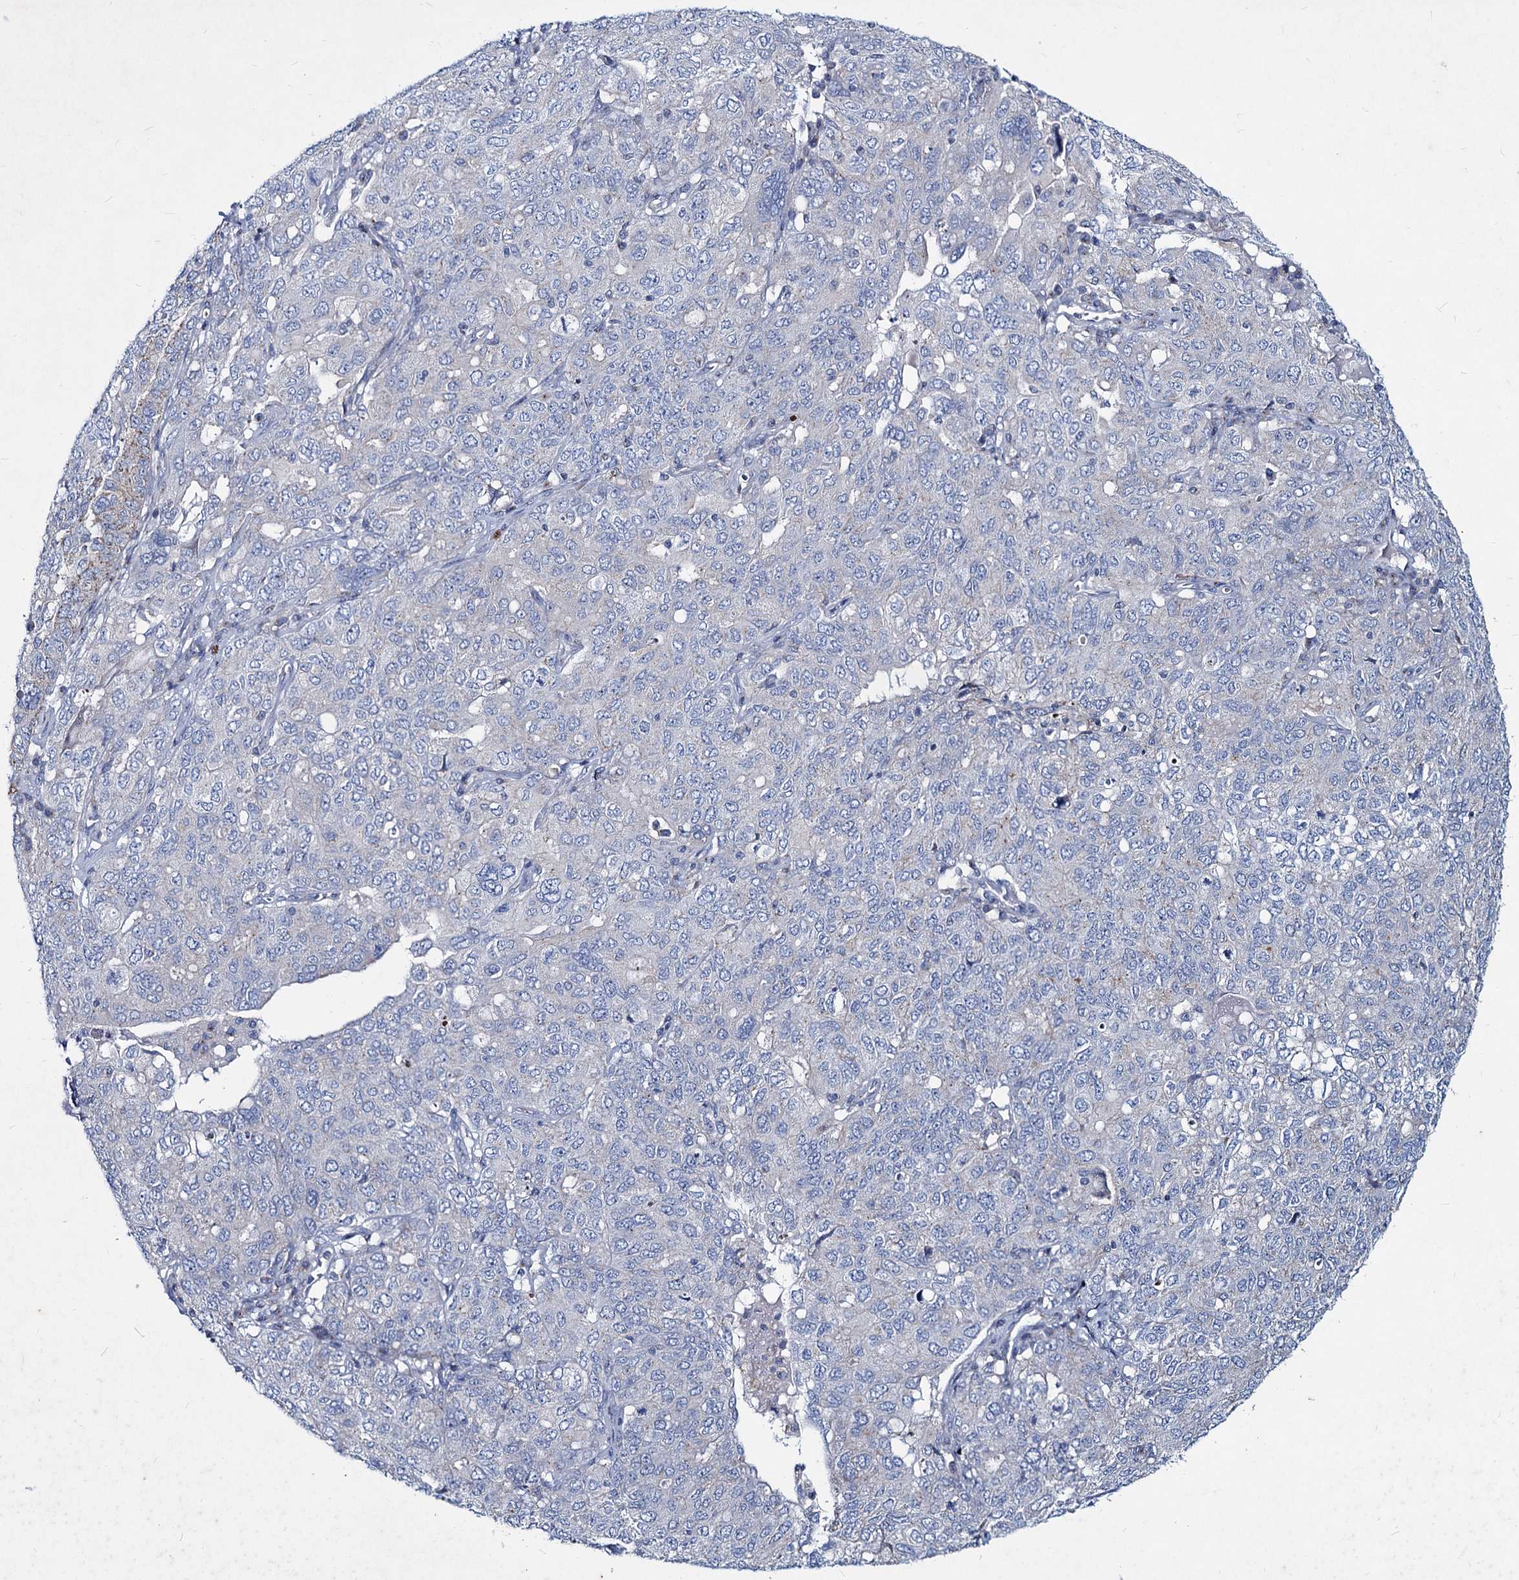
{"staining": {"intensity": "negative", "quantity": "none", "location": "none"}, "tissue": "ovarian cancer", "cell_type": "Tumor cells", "image_type": "cancer", "snomed": [{"axis": "morphology", "description": "Carcinoma, endometroid"}, {"axis": "topography", "description": "Ovary"}], "caption": "The micrograph reveals no staining of tumor cells in ovarian endometroid carcinoma. (Stains: DAB immunohistochemistry (IHC) with hematoxylin counter stain, Microscopy: brightfield microscopy at high magnification).", "gene": "AGBL4", "patient": {"sex": "female", "age": 62}}